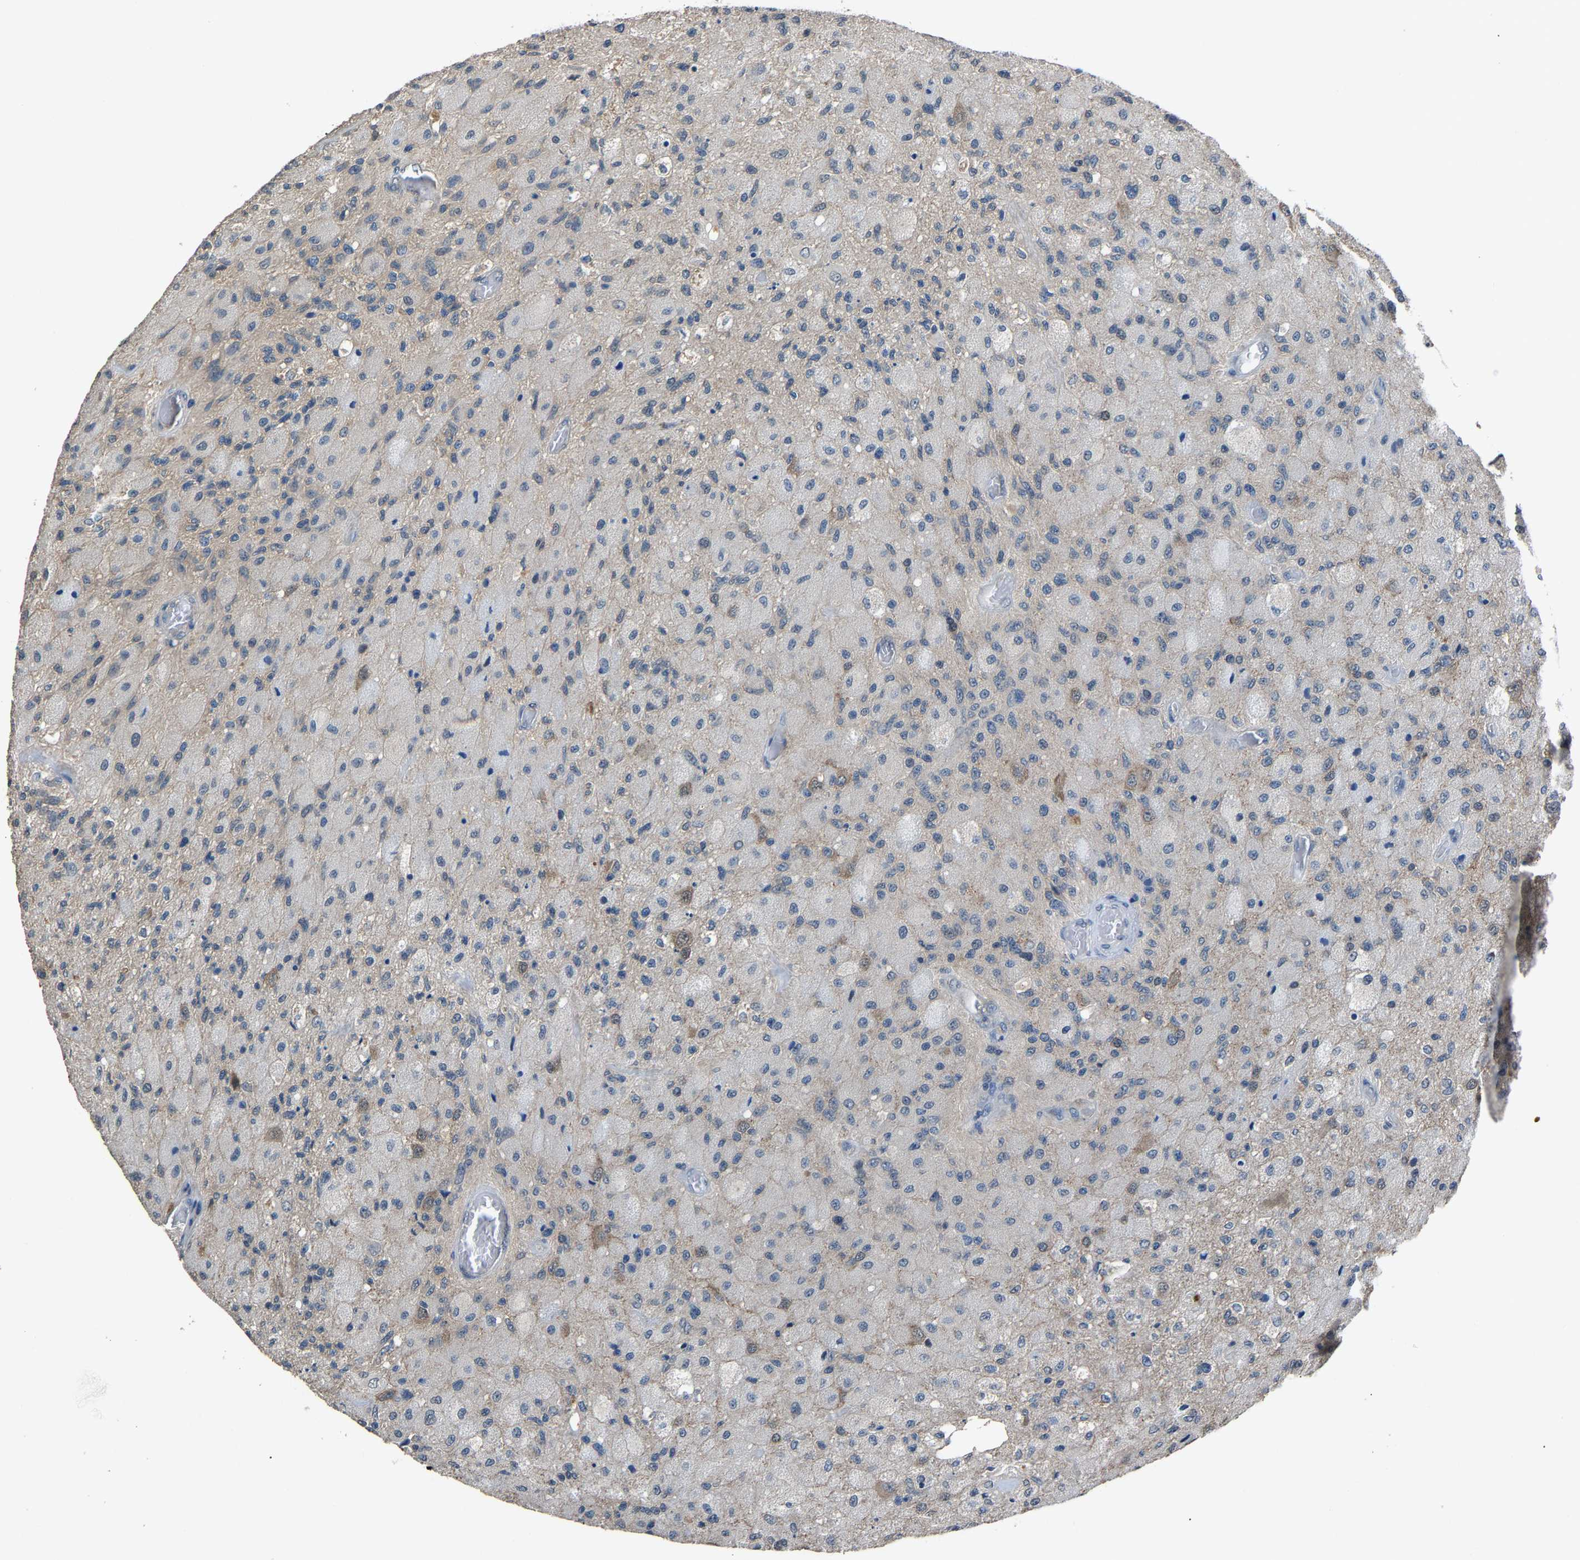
{"staining": {"intensity": "negative", "quantity": "none", "location": "none"}, "tissue": "glioma", "cell_type": "Tumor cells", "image_type": "cancer", "snomed": [{"axis": "morphology", "description": "Normal tissue, NOS"}, {"axis": "morphology", "description": "Glioma, malignant, High grade"}, {"axis": "topography", "description": "Cerebral cortex"}], "caption": "High magnification brightfield microscopy of malignant glioma (high-grade) stained with DAB (brown) and counterstained with hematoxylin (blue): tumor cells show no significant staining.", "gene": "ABCC9", "patient": {"sex": "male", "age": 77}}